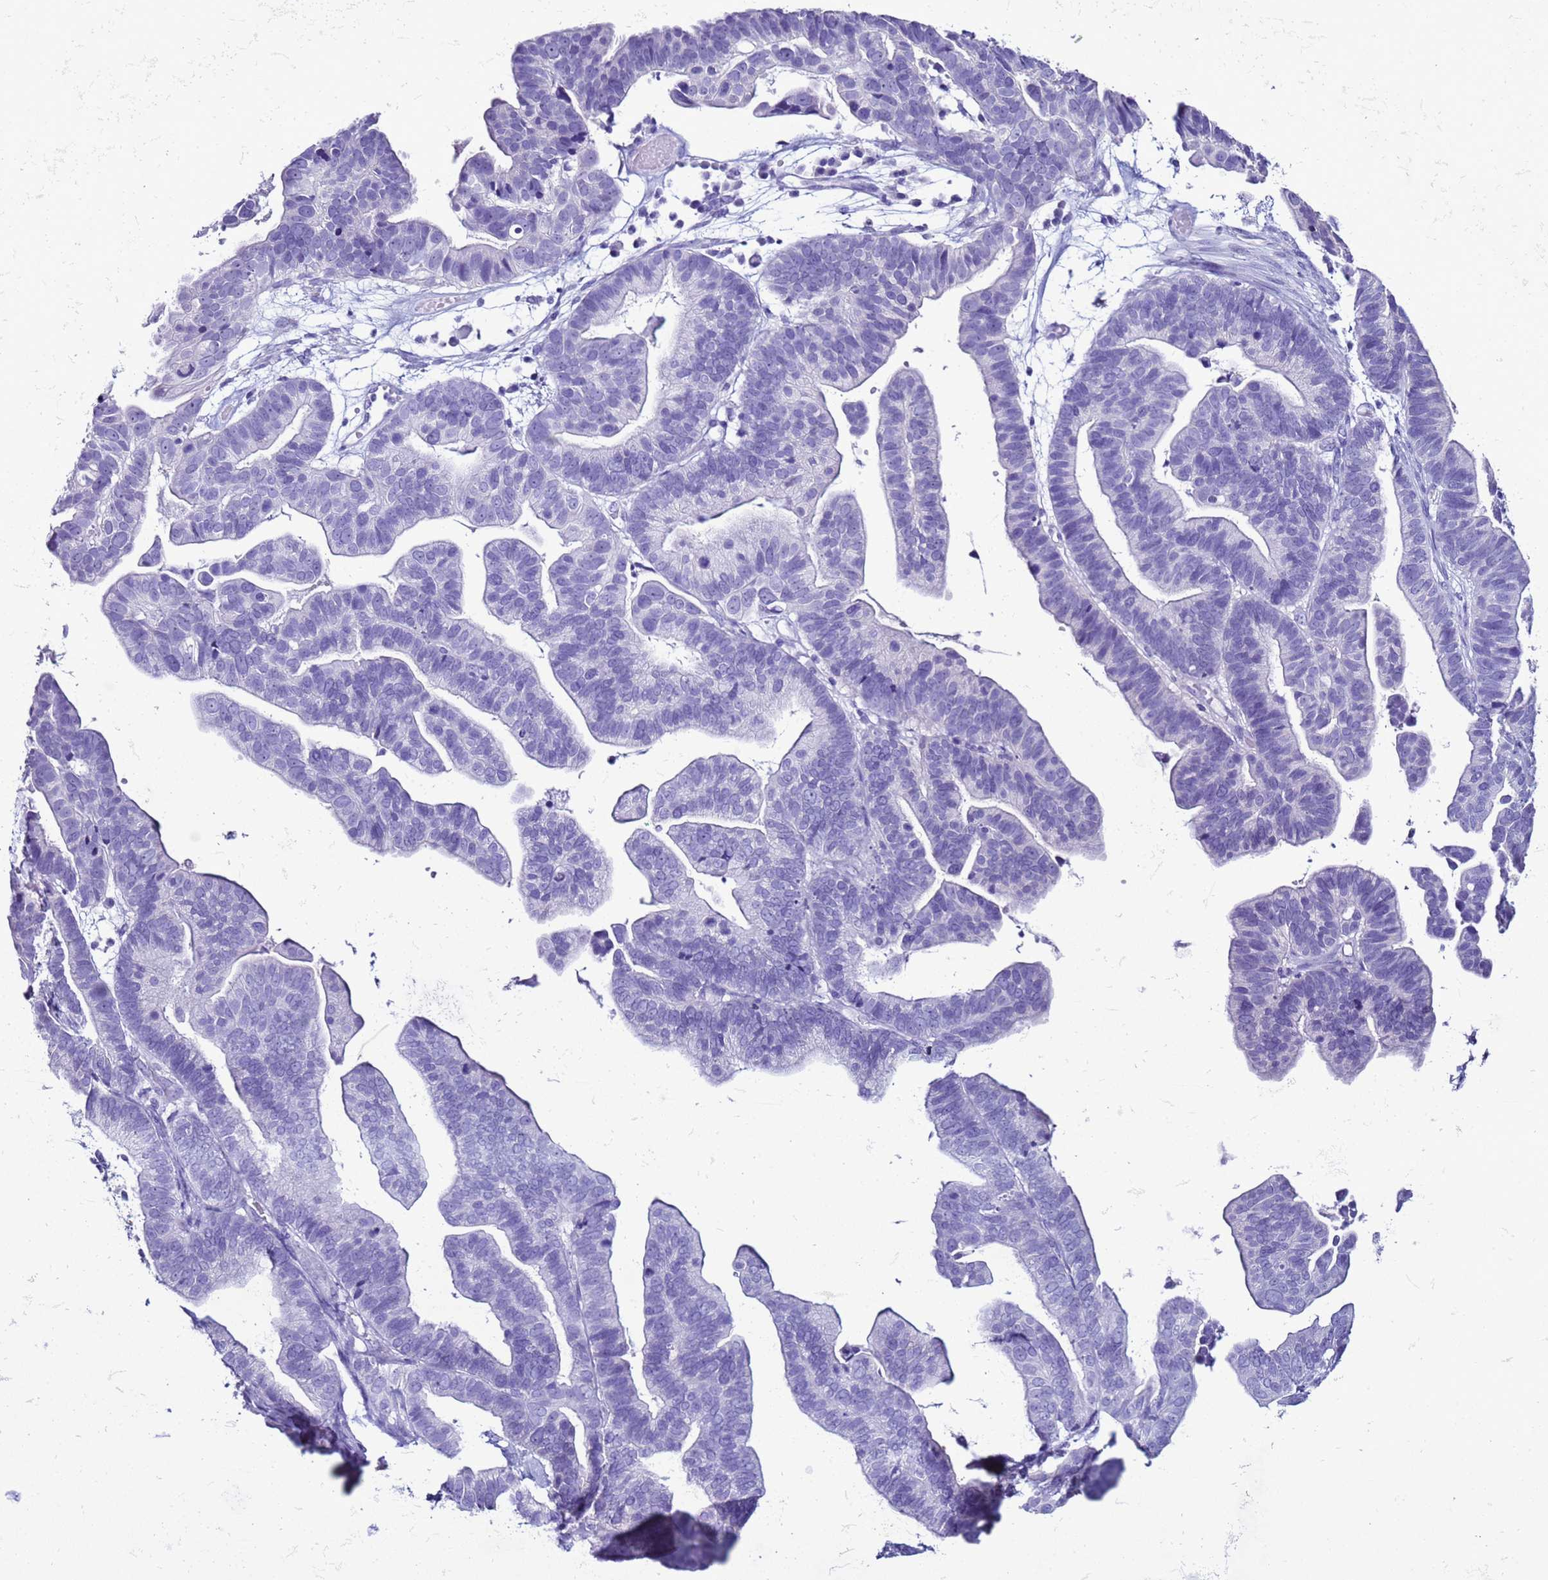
{"staining": {"intensity": "negative", "quantity": "none", "location": "none"}, "tissue": "ovarian cancer", "cell_type": "Tumor cells", "image_type": "cancer", "snomed": [{"axis": "morphology", "description": "Cystadenocarcinoma, serous, NOS"}, {"axis": "topography", "description": "Ovary"}], "caption": "An immunohistochemistry micrograph of ovarian cancer (serous cystadenocarcinoma) is shown. There is no staining in tumor cells of ovarian cancer (serous cystadenocarcinoma). (DAB immunohistochemistry (IHC) visualized using brightfield microscopy, high magnification).", "gene": "LCMT1", "patient": {"sex": "female", "age": 56}}